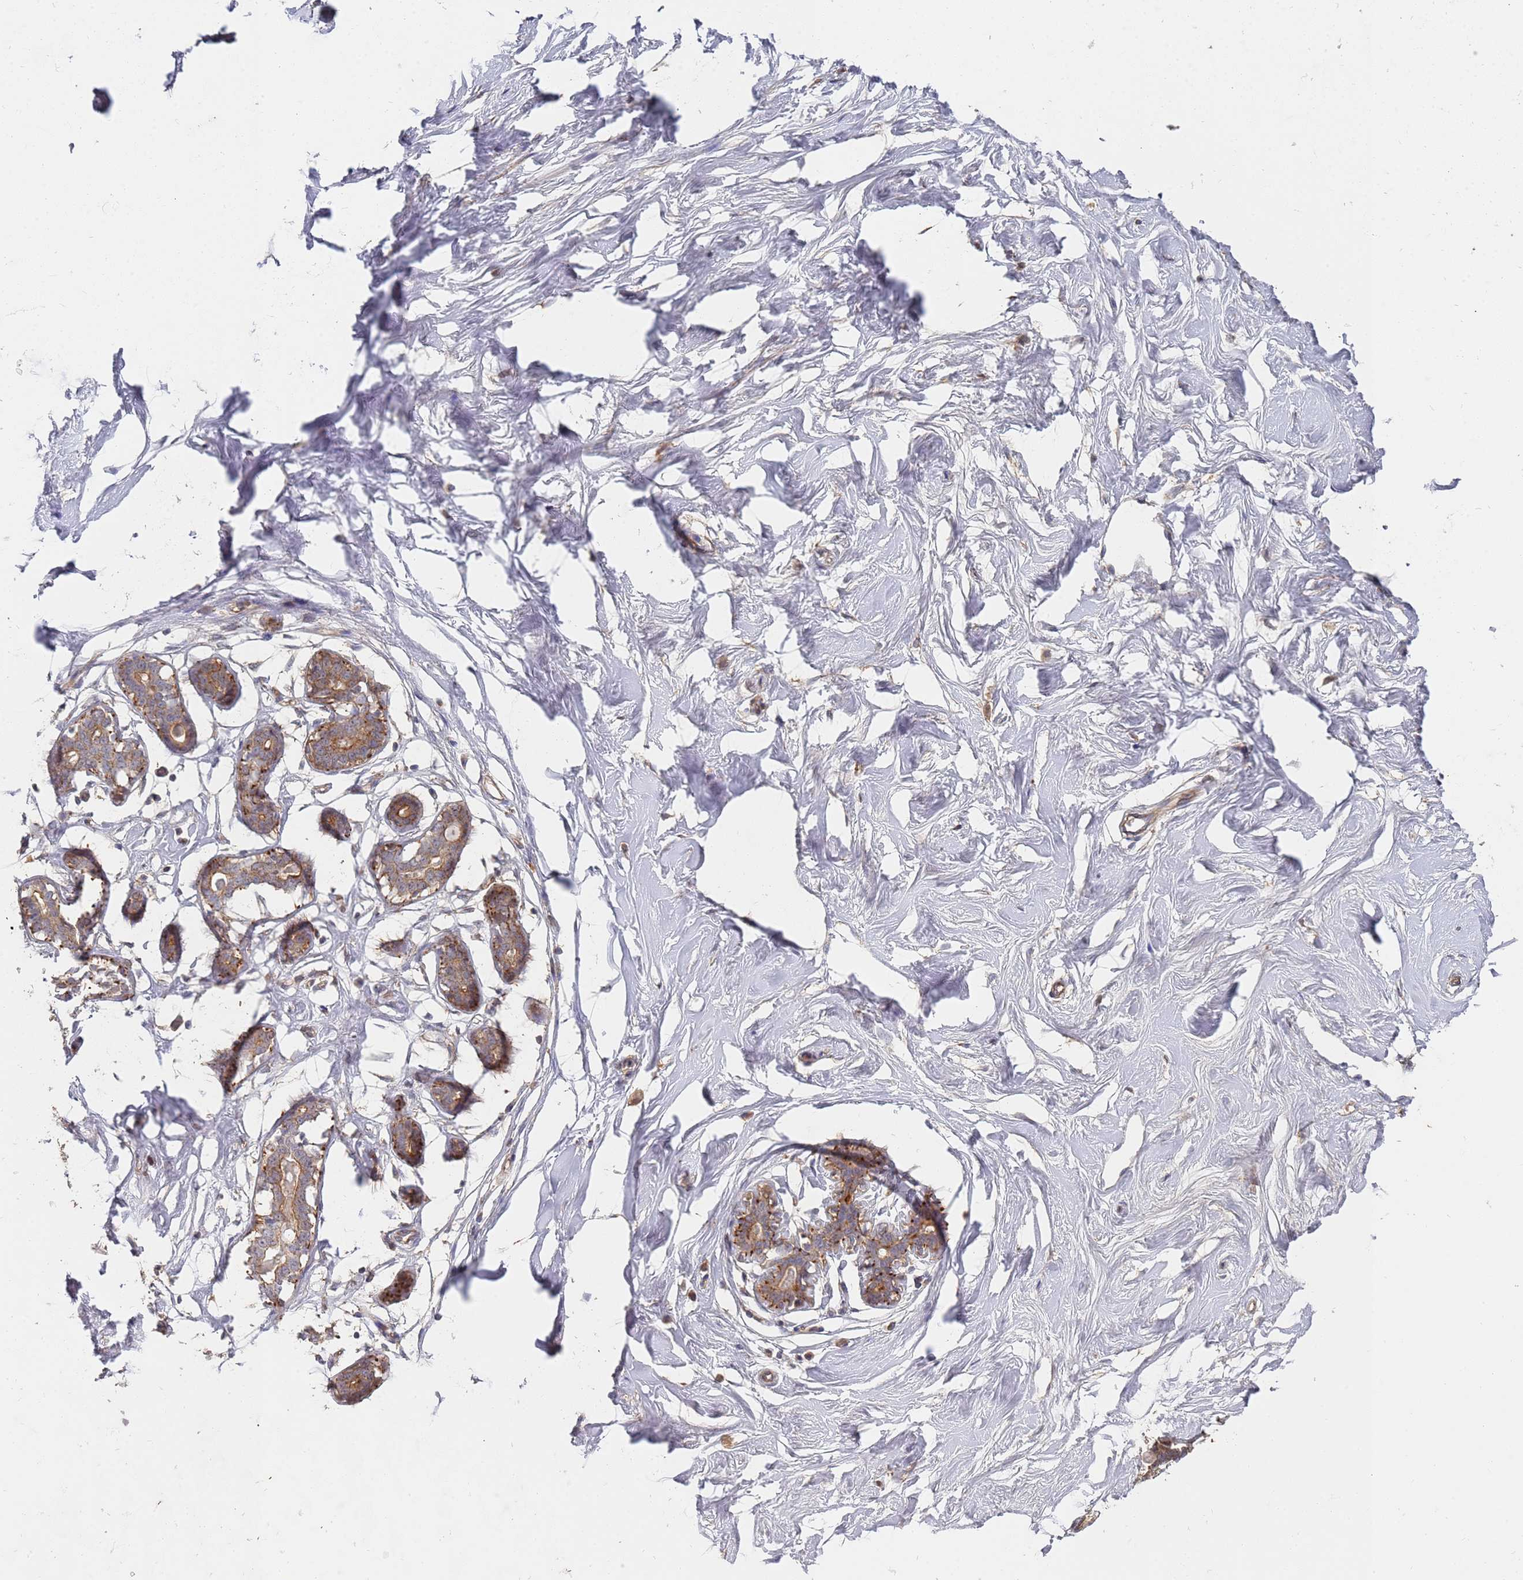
{"staining": {"intensity": "negative", "quantity": "none", "location": "none"}, "tissue": "breast", "cell_type": "Adipocytes", "image_type": "normal", "snomed": [{"axis": "morphology", "description": "Normal tissue, NOS"}, {"axis": "morphology", "description": "Adenoma, NOS"}, {"axis": "topography", "description": "Breast"}], "caption": "This micrograph is of unremarkable breast stained with immunohistochemistry (IHC) to label a protein in brown with the nuclei are counter-stained blue. There is no positivity in adipocytes.", "gene": "ABCB6", "patient": {"sex": "female", "age": 23}}